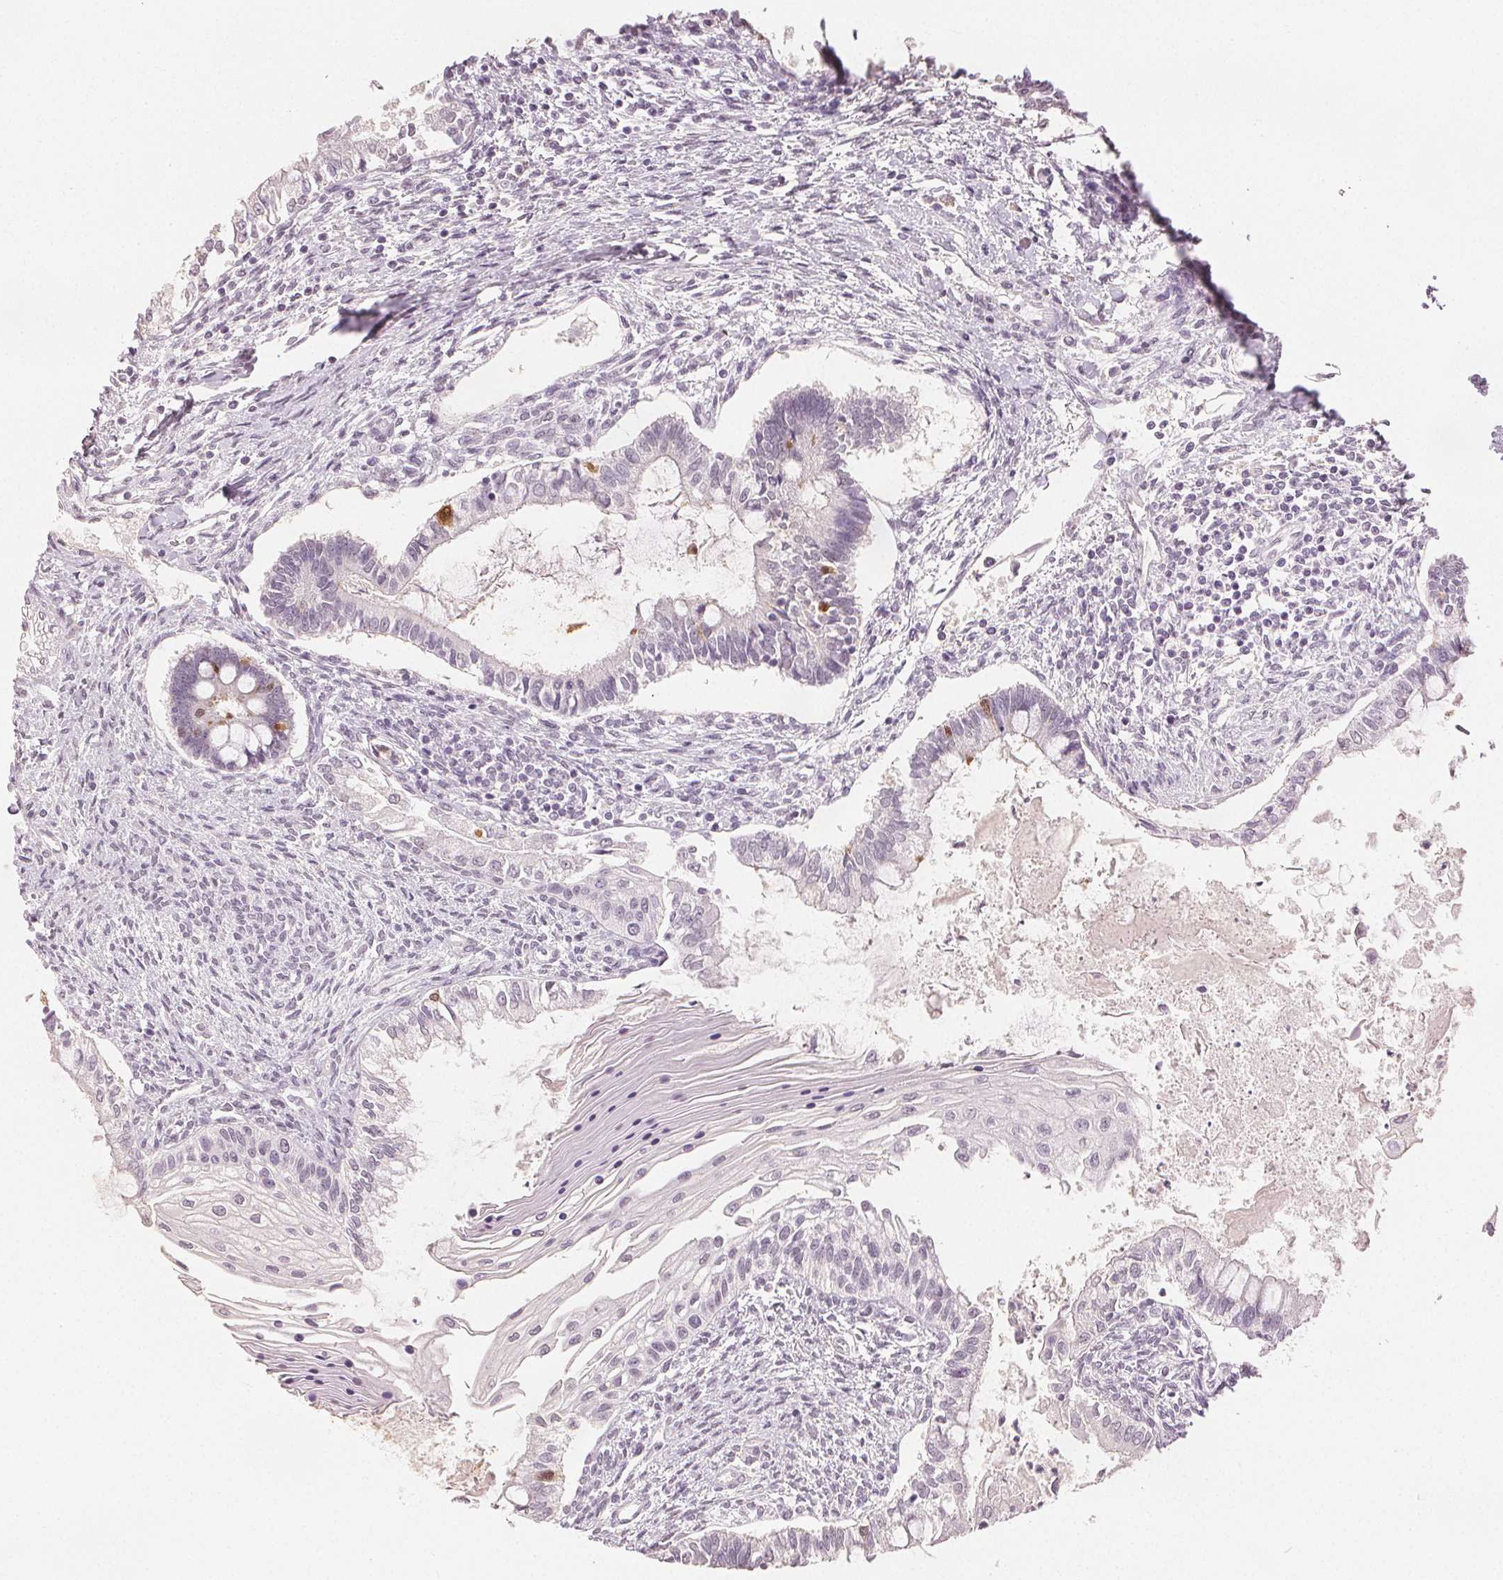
{"staining": {"intensity": "moderate", "quantity": "<25%", "location": "cytoplasmic/membranous"}, "tissue": "testis cancer", "cell_type": "Tumor cells", "image_type": "cancer", "snomed": [{"axis": "morphology", "description": "Carcinoma, Embryonal, NOS"}, {"axis": "topography", "description": "Testis"}], "caption": "Testis cancer (embryonal carcinoma) tissue displays moderate cytoplasmic/membranous staining in about <25% of tumor cells (IHC, brightfield microscopy, high magnification).", "gene": "SCGN", "patient": {"sex": "male", "age": 37}}